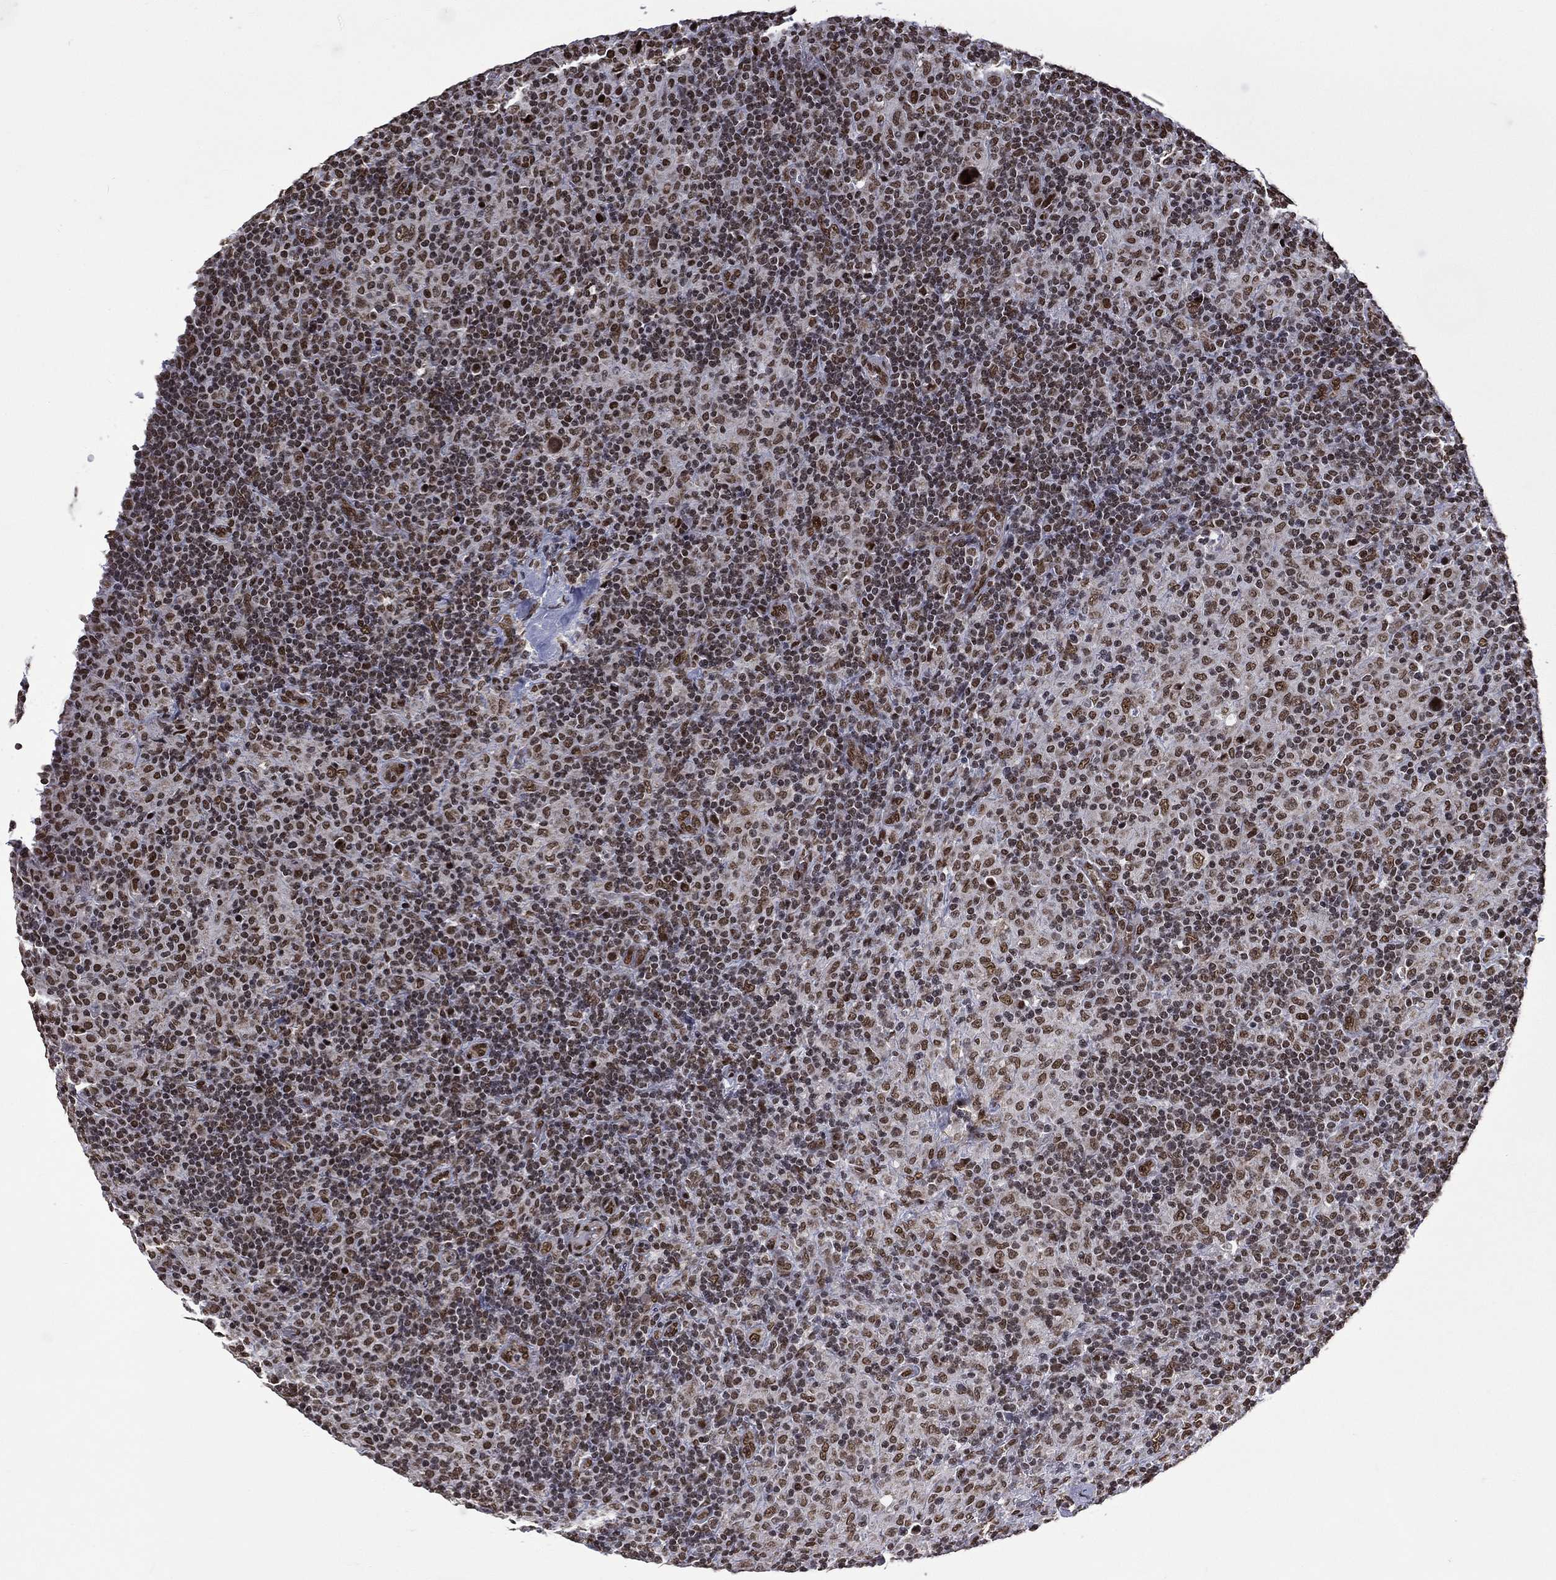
{"staining": {"intensity": "moderate", "quantity": ">75%", "location": "nuclear"}, "tissue": "lymphoma", "cell_type": "Tumor cells", "image_type": "cancer", "snomed": [{"axis": "morphology", "description": "Hodgkin's disease, NOS"}, {"axis": "topography", "description": "Lymph node"}], "caption": "Human Hodgkin's disease stained for a protein (brown) displays moderate nuclear positive expression in approximately >75% of tumor cells.", "gene": "C5orf24", "patient": {"sex": "male", "age": 70}}